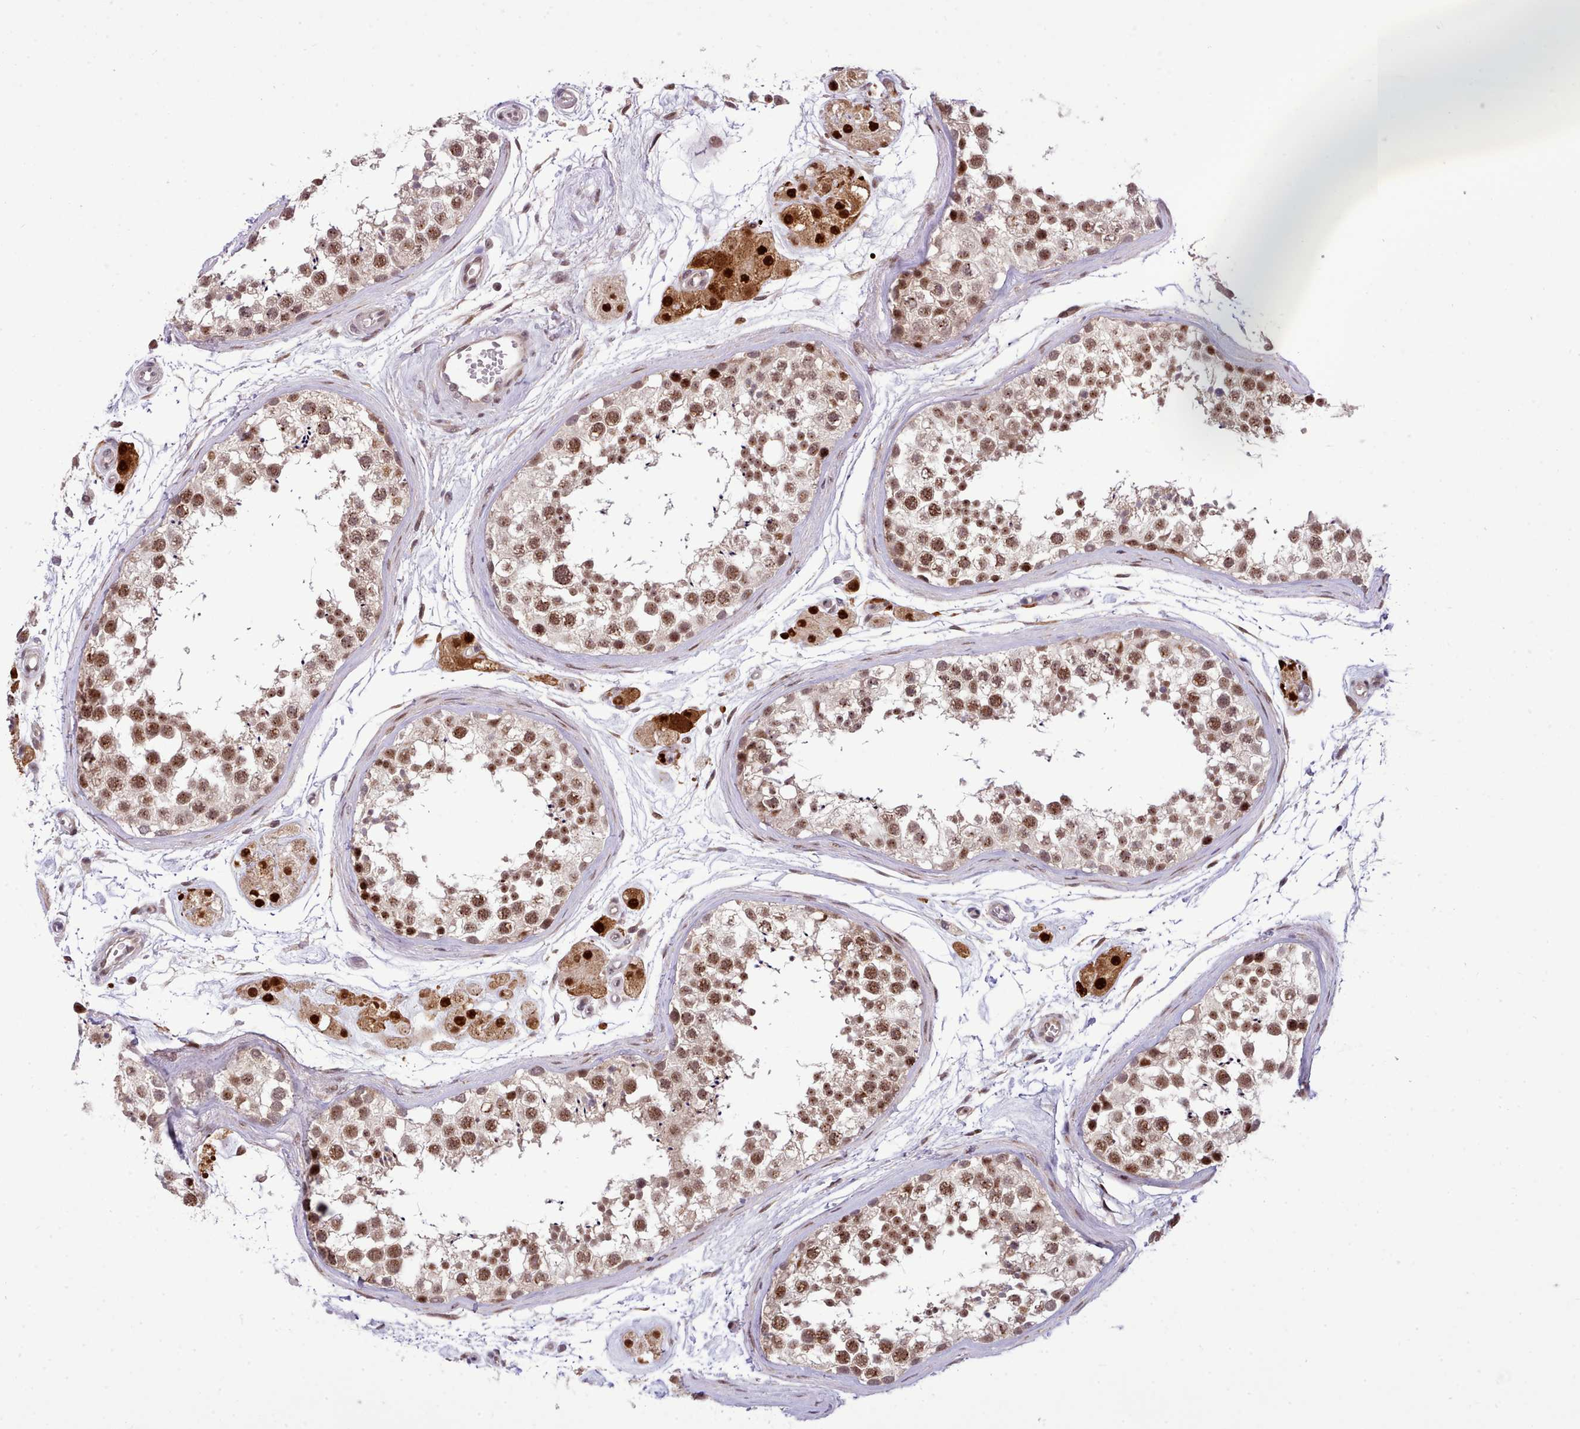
{"staining": {"intensity": "moderate", "quantity": ">75%", "location": "nuclear"}, "tissue": "testis", "cell_type": "Cells in seminiferous ducts", "image_type": "normal", "snomed": [{"axis": "morphology", "description": "Normal tissue, NOS"}, {"axis": "topography", "description": "Testis"}], "caption": "IHC of normal human testis displays medium levels of moderate nuclear staining in approximately >75% of cells in seminiferous ducts.", "gene": "HOXB7", "patient": {"sex": "male", "age": 56}}